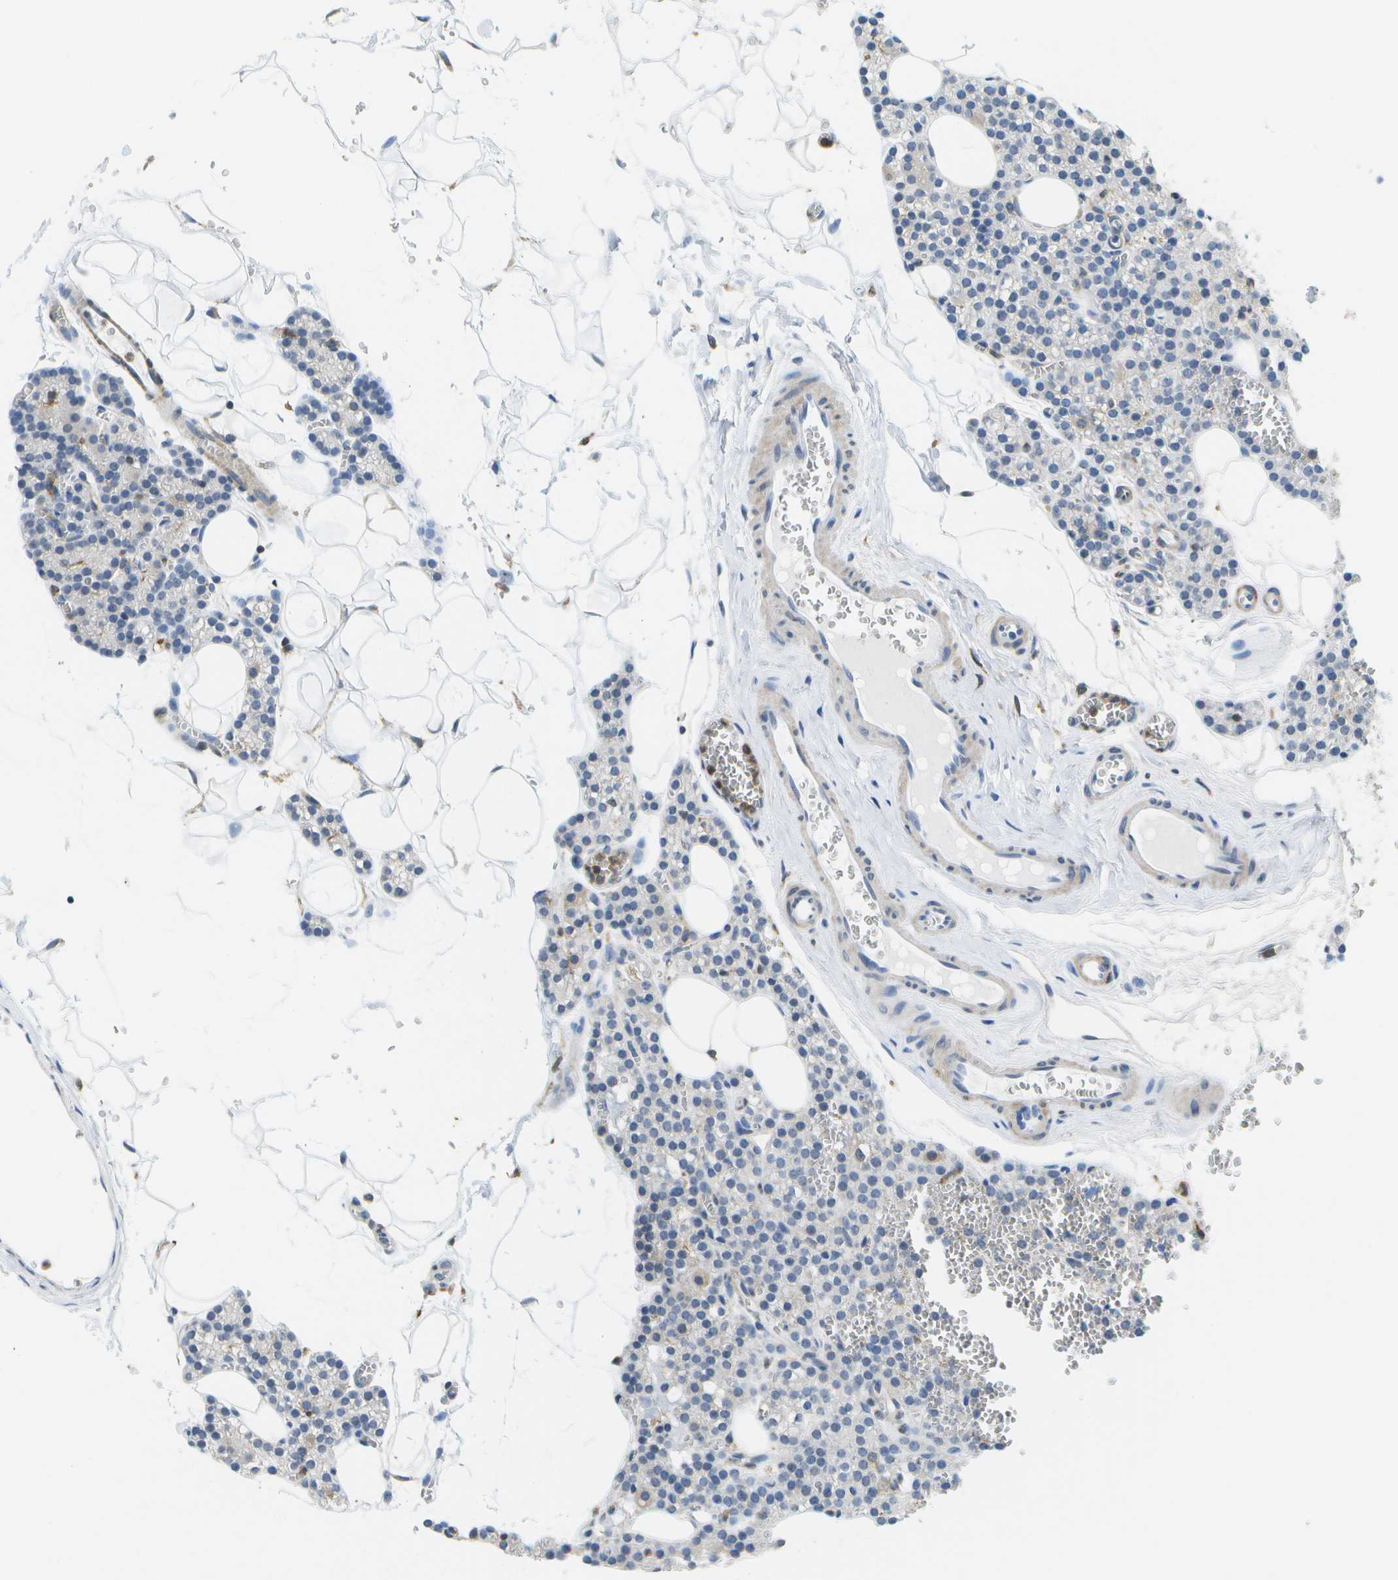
{"staining": {"intensity": "negative", "quantity": "none", "location": "none"}, "tissue": "parathyroid gland", "cell_type": "Glandular cells", "image_type": "normal", "snomed": [{"axis": "morphology", "description": "Normal tissue, NOS"}, {"axis": "morphology", "description": "Adenoma, NOS"}, {"axis": "topography", "description": "Parathyroid gland"}], "caption": "Immunohistochemical staining of benign human parathyroid gland shows no significant expression in glandular cells.", "gene": "RCSD1", "patient": {"sex": "female", "age": 58}}